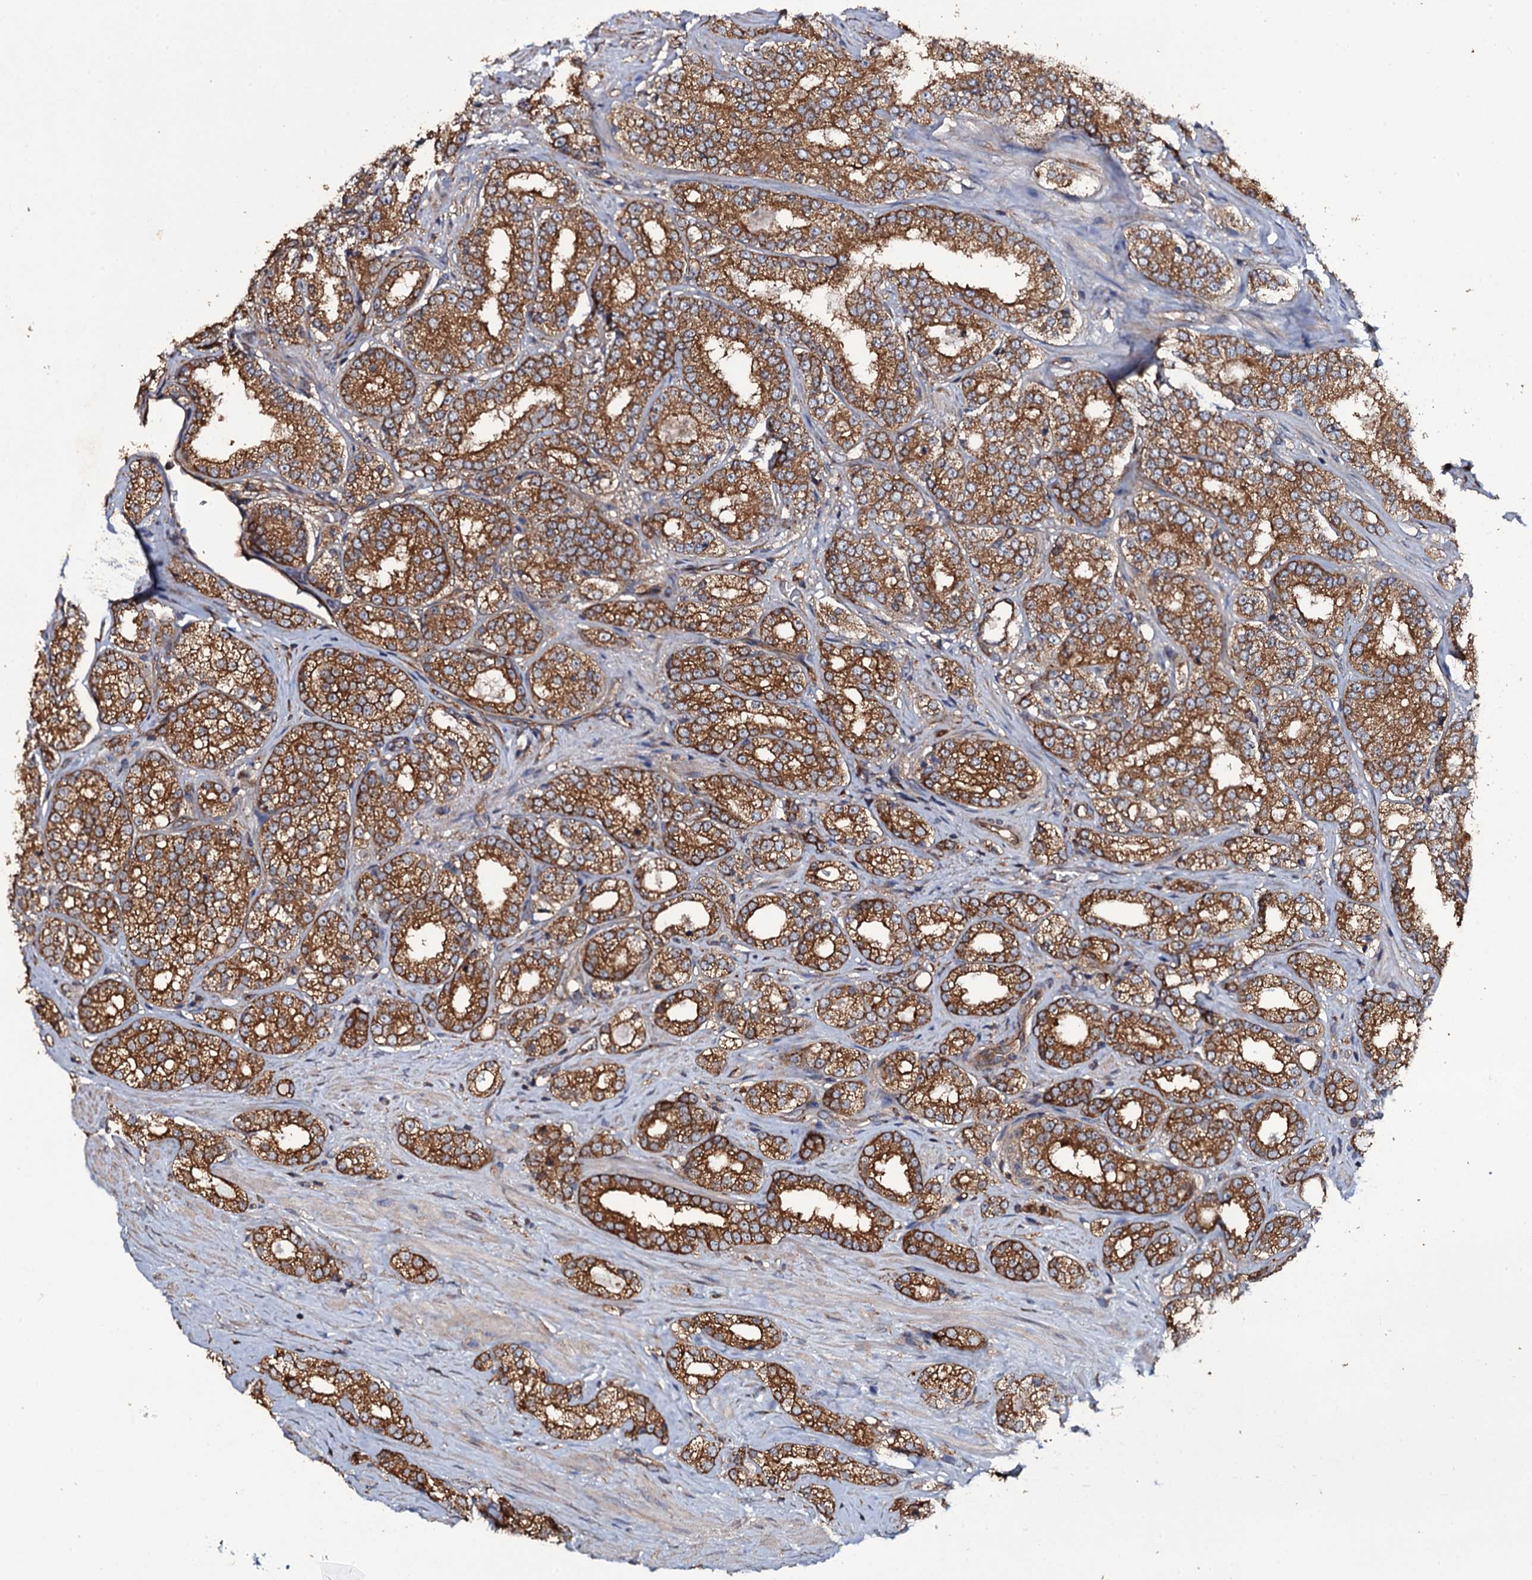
{"staining": {"intensity": "strong", "quantity": ">75%", "location": "cytoplasmic/membranous"}, "tissue": "prostate cancer", "cell_type": "Tumor cells", "image_type": "cancer", "snomed": [{"axis": "morphology", "description": "Normal tissue, NOS"}, {"axis": "morphology", "description": "Adenocarcinoma, High grade"}, {"axis": "topography", "description": "Prostate"}], "caption": "The histopathology image reveals immunohistochemical staining of prostate cancer (high-grade adenocarcinoma). There is strong cytoplasmic/membranous positivity is identified in about >75% of tumor cells.", "gene": "TTC23", "patient": {"sex": "male", "age": 83}}